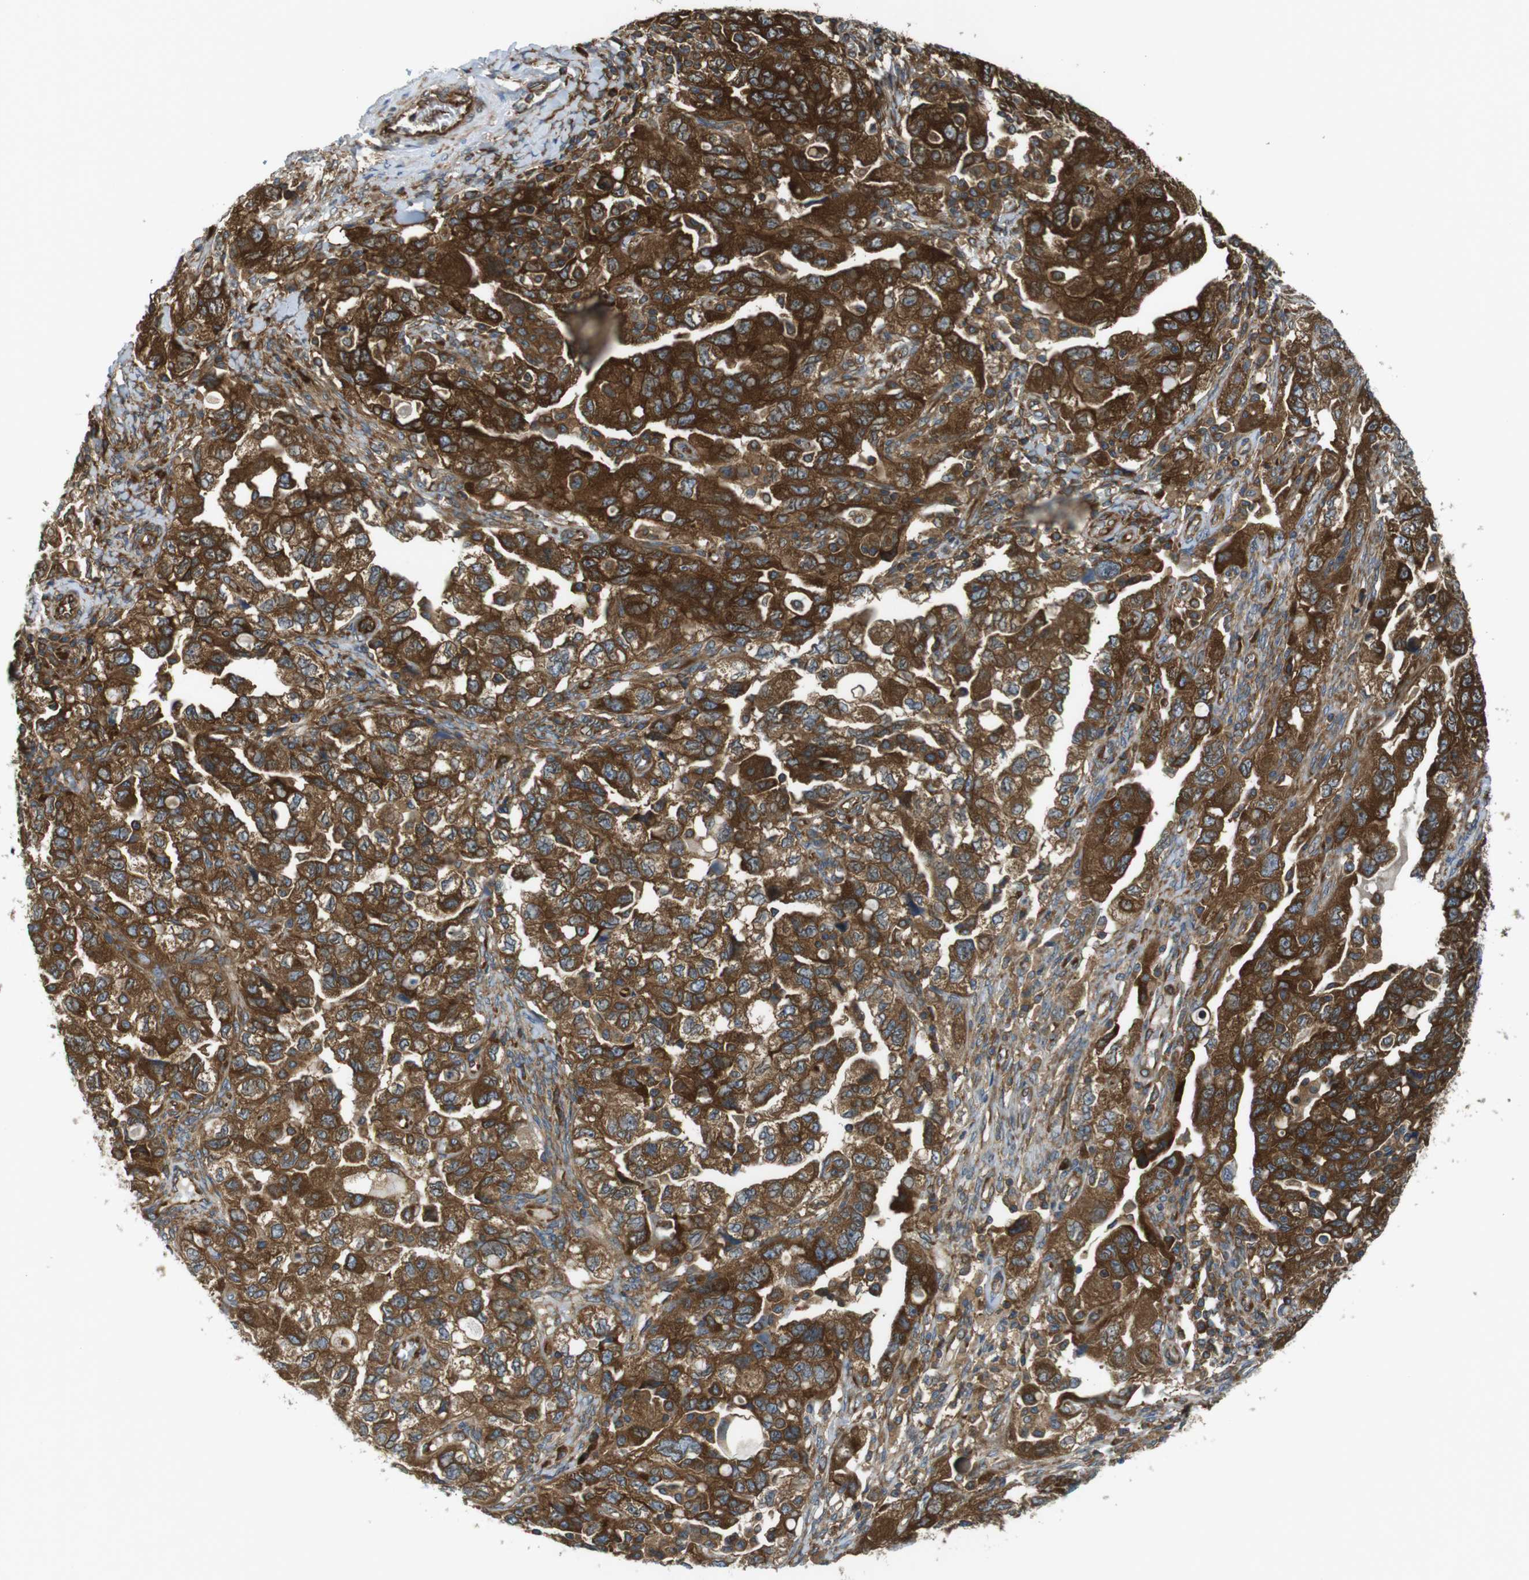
{"staining": {"intensity": "strong", "quantity": ">75%", "location": "cytoplasmic/membranous"}, "tissue": "ovarian cancer", "cell_type": "Tumor cells", "image_type": "cancer", "snomed": [{"axis": "morphology", "description": "Carcinoma, NOS"}, {"axis": "morphology", "description": "Cystadenocarcinoma, serous, NOS"}, {"axis": "topography", "description": "Ovary"}], "caption": "A brown stain shows strong cytoplasmic/membranous expression of a protein in human ovarian cancer tumor cells.", "gene": "TSC1", "patient": {"sex": "female", "age": 69}}